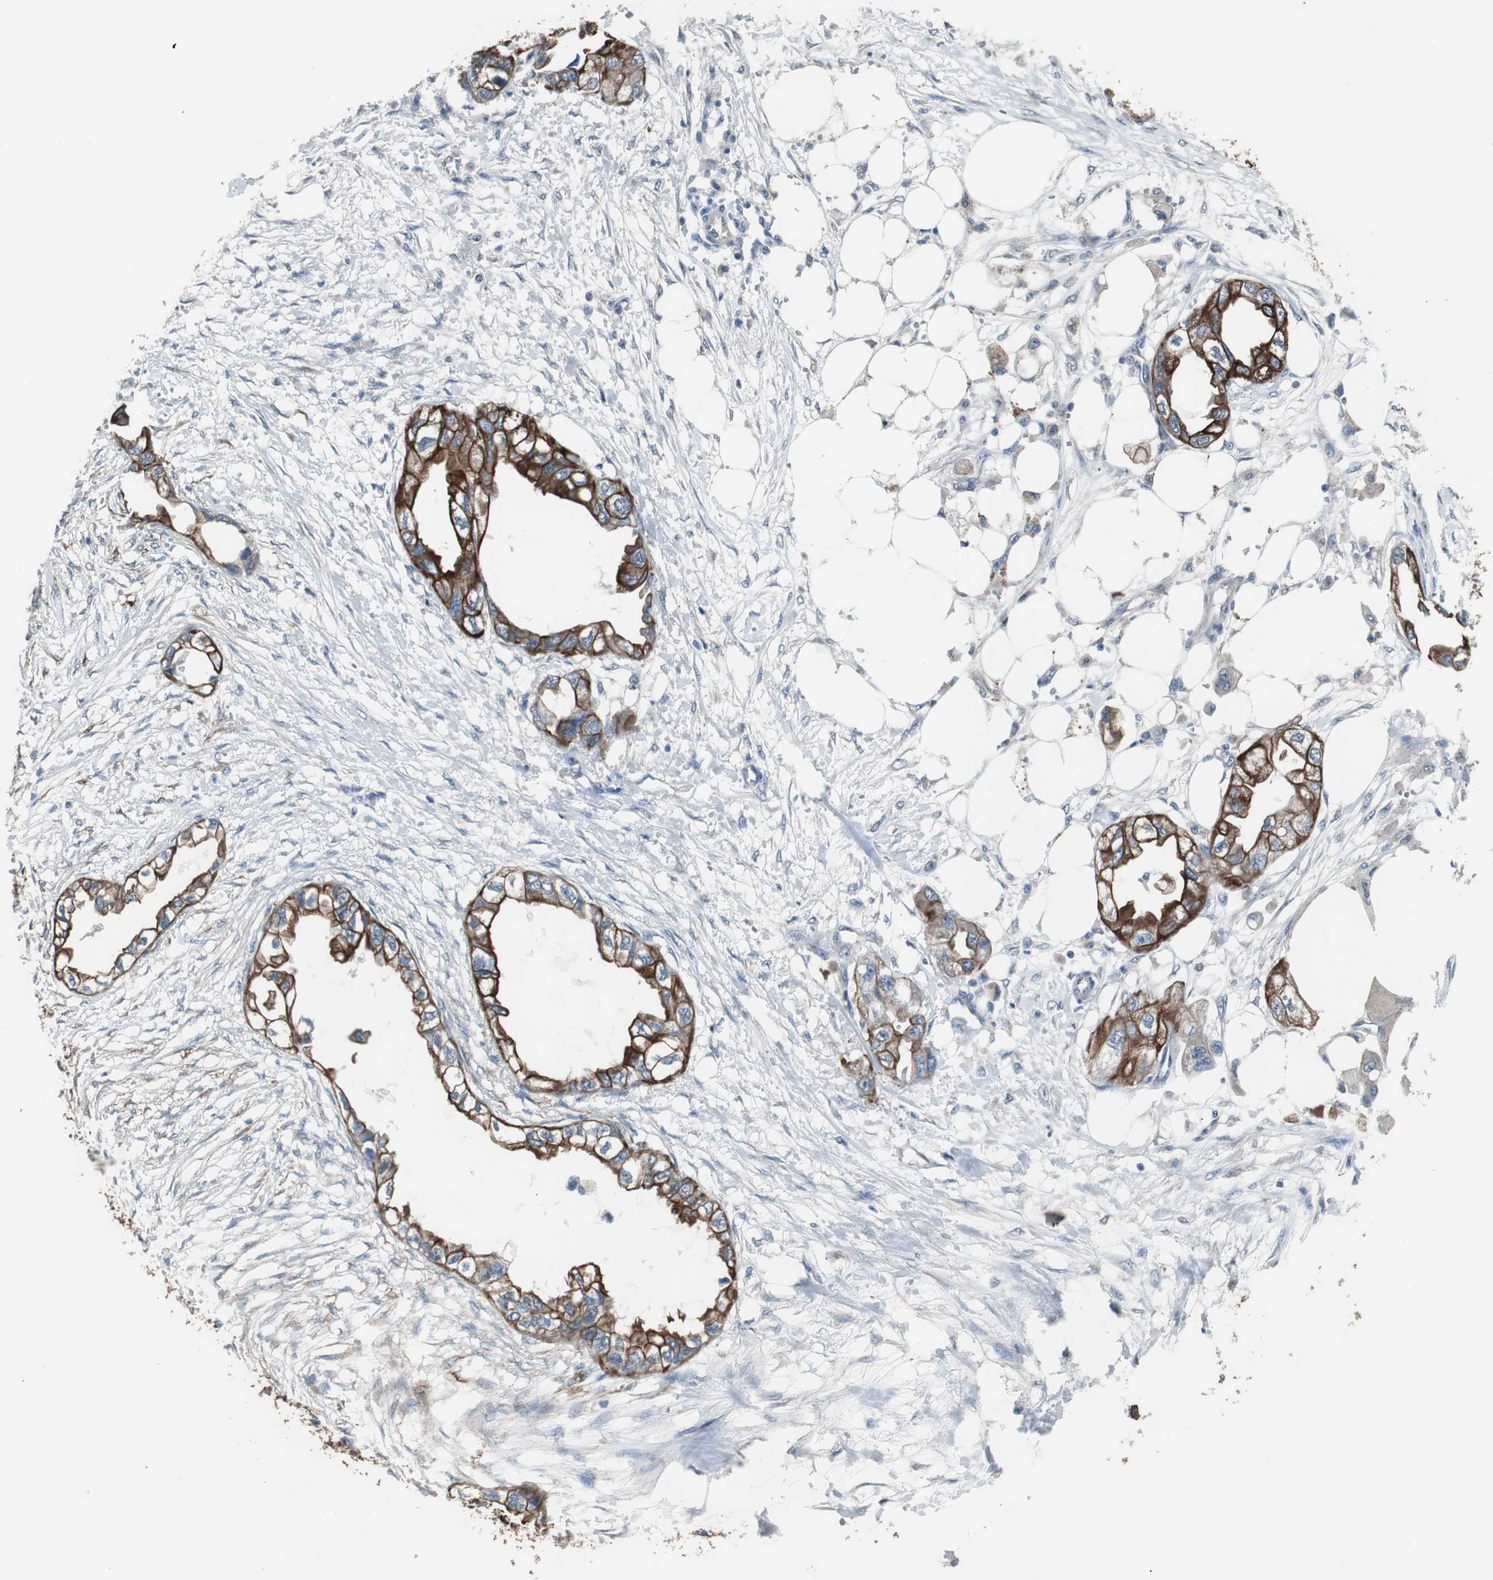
{"staining": {"intensity": "strong", "quantity": ">75%", "location": "cytoplasmic/membranous"}, "tissue": "endometrial cancer", "cell_type": "Tumor cells", "image_type": "cancer", "snomed": [{"axis": "morphology", "description": "Adenocarcinoma, NOS"}, {"axis": "topography", "description": "Endometrium"}], "caption": "Human endometrial cancer stained with a brown dye exhibits strong cytoplasmic/membranous positive expression in about >75% of tumor cells.", "gene": "USP10", "patient": {"sex": "female", "age": 67}}